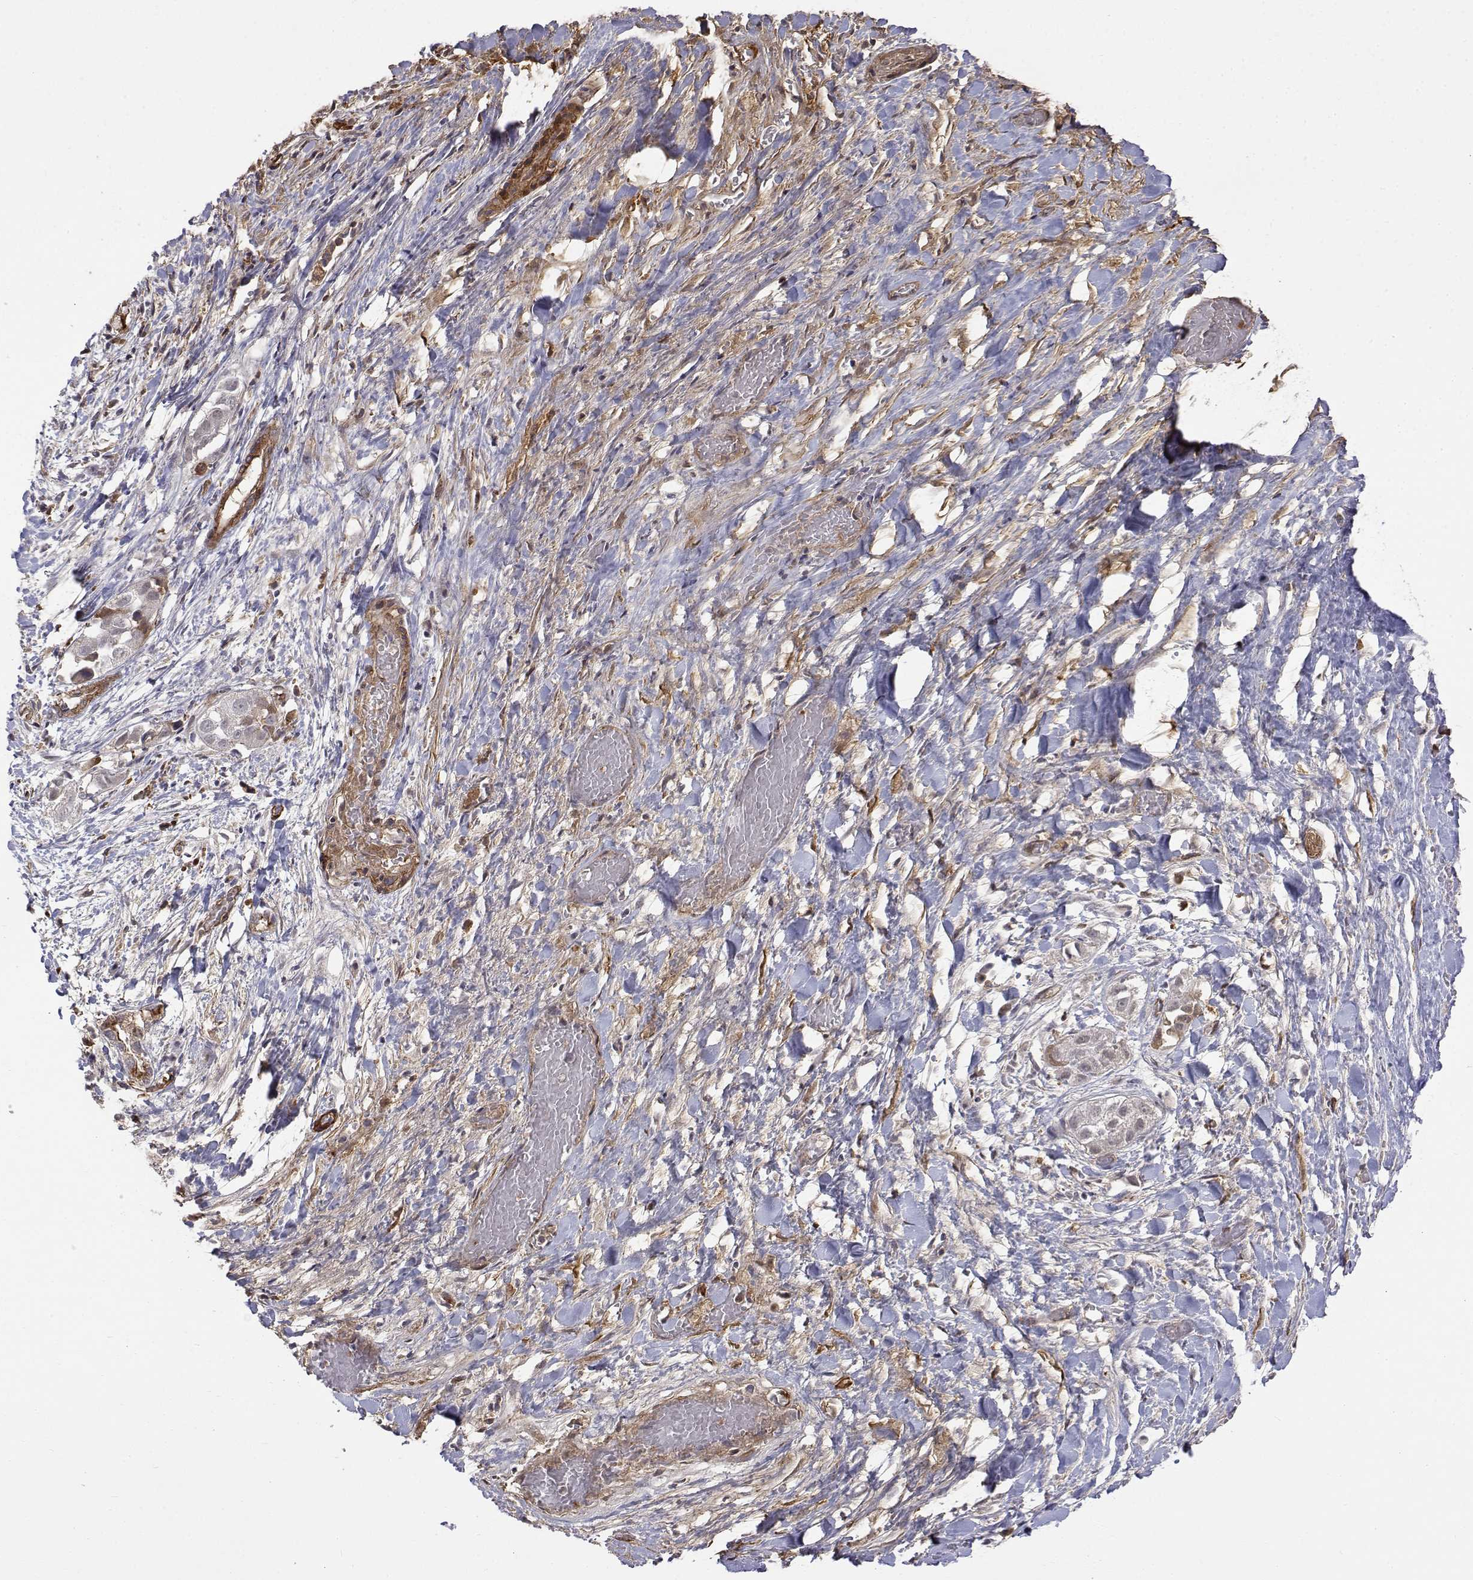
{"staining": {"intensity": "negative", "quantity": "none", "location": "none"}, "tissue": "liver cancer", "cell_type": "Tumor cells", "image_type": "cancer", "snomed": [{"axis": "morphology", "description": "Cholangiocarcinoma"}, {"axis": "topography", "description": "Liver"}], "caption": "Immunohistochemistry (IHC) image of human liver cholangiocarcinoma stained for a protein (brown), which displays no staining in tumor cells.", "gene": "ITGA7", "patient": {"sex": "female", "age": 52}}